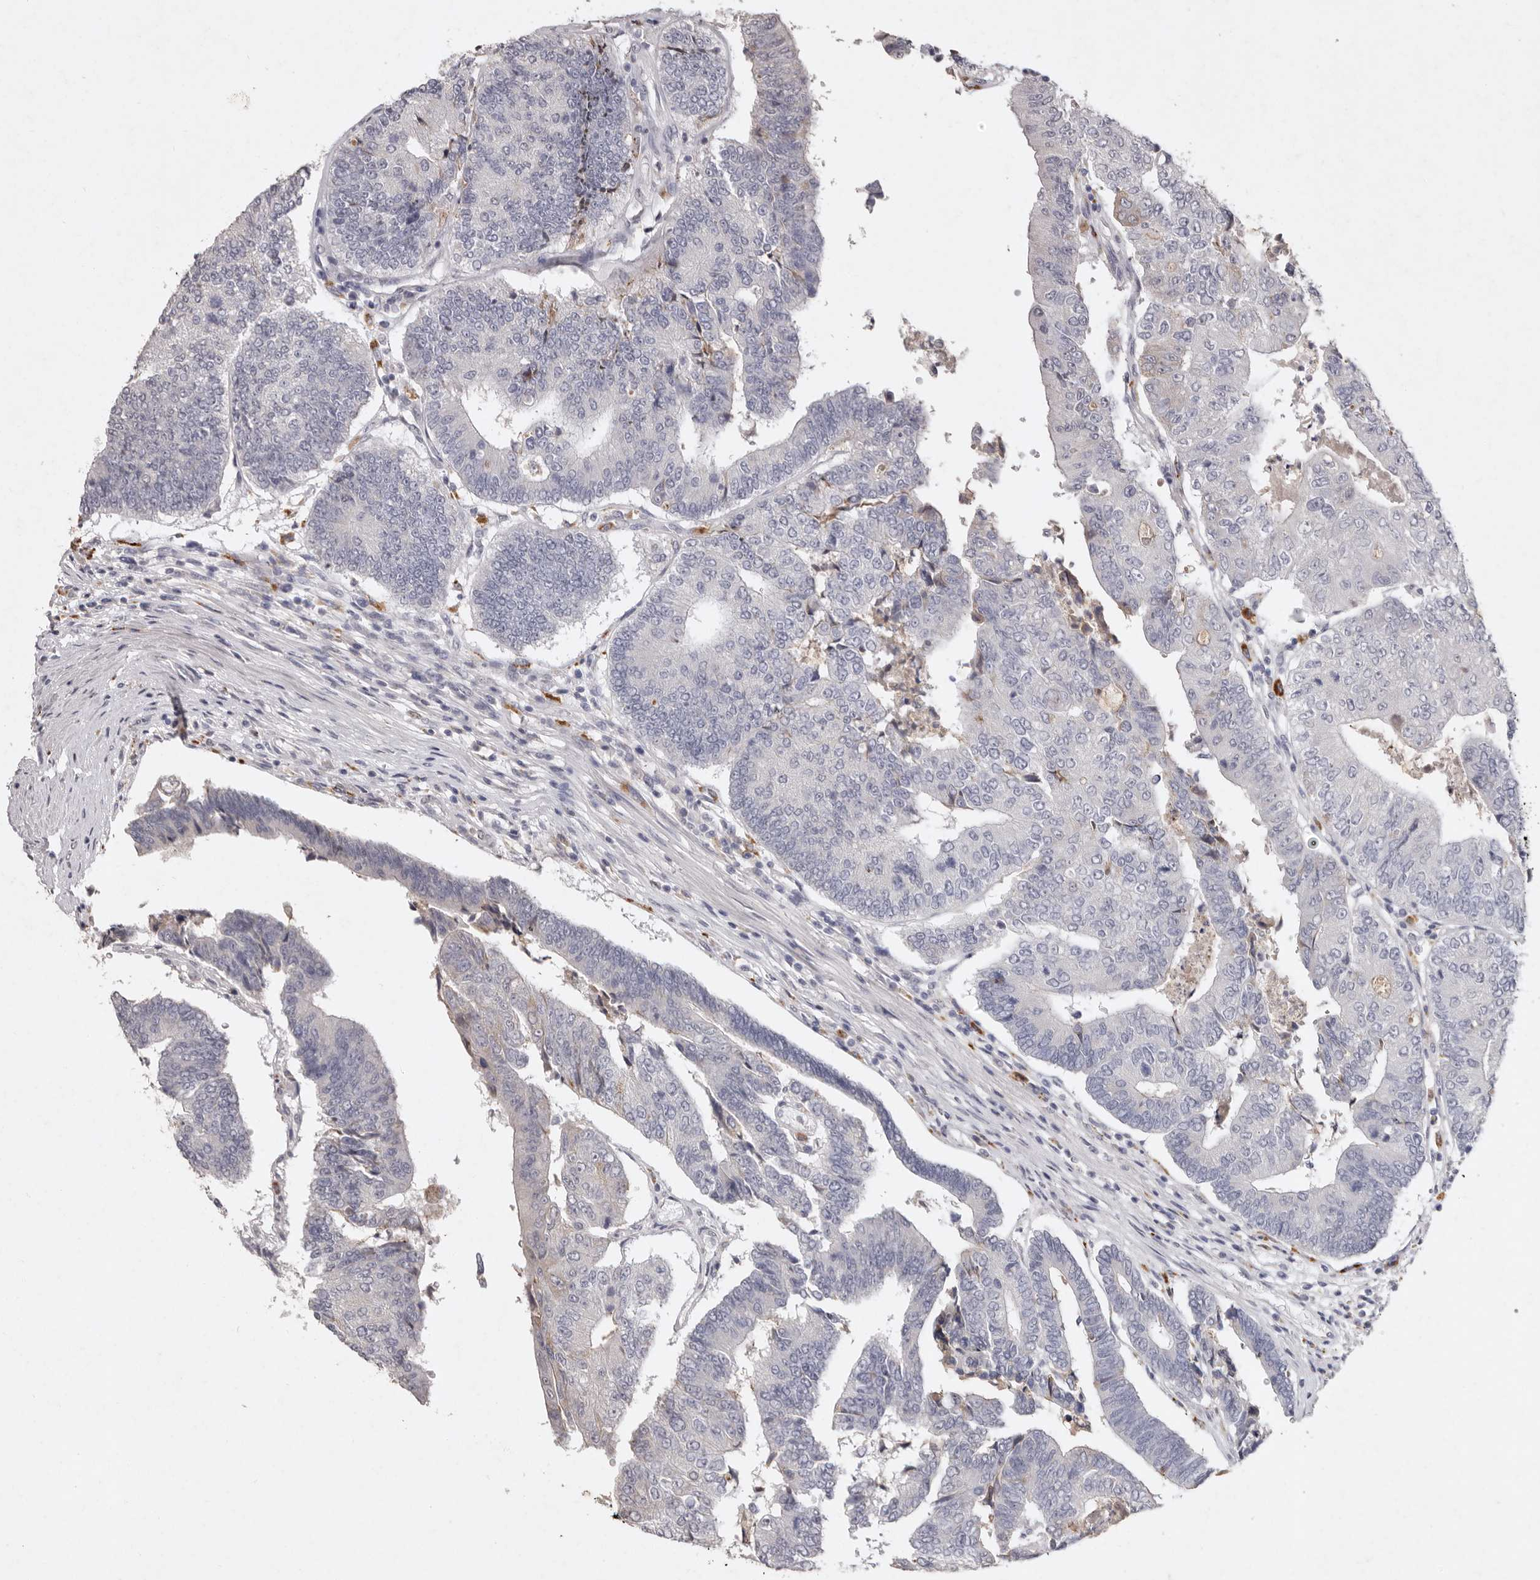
{"staining": {"intensity": "negative", "quantity": "none", "location": "none"}, "tissue": "colorectal cancer", "cell_type": "Tumor cells", "image_type": "cancer", "snomed": [{"axis": "morphology", "description": "Adenocarcinoma, NOS"}, {"axis": "topography", "description": "Colon"}], "caption": "Tumor cells show no significant protein staining in colorectal cancer.", "gene": "FAM185A", "patient": {"sex": "female", "age": 67}}